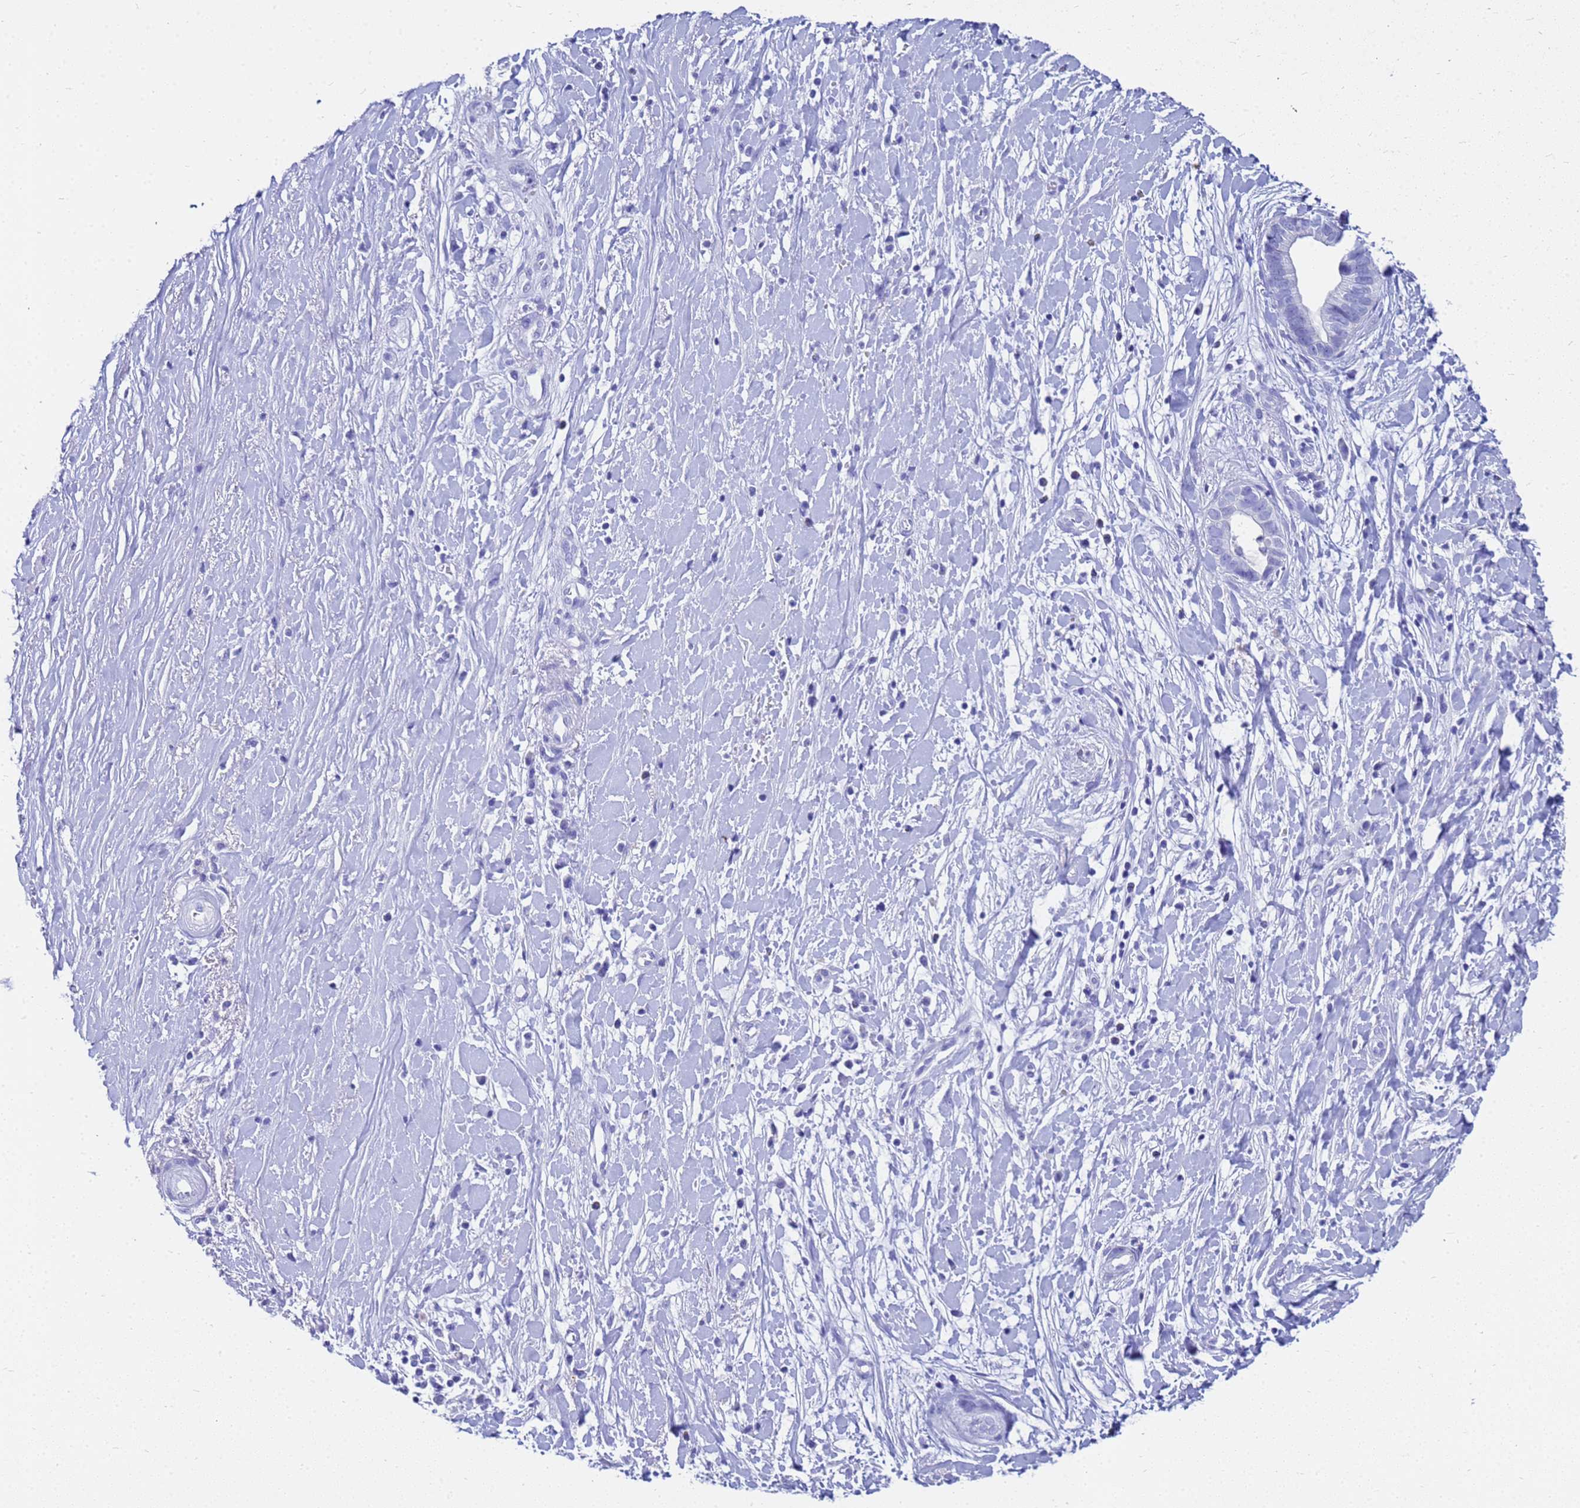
{"staining": {"intensity": "negative", "quantity": "none", "location": "none"}, "tissue": "liver cancer", "cell_type": "Tumor cells", "image_type": "cancer", "snomed": [{"axis": "morphology", "description": "Cholangiocarcinoma"}, {"axis": "topography", "description": "Liver"}], "caption": "The image exhibits no significant expression in tumor cells of cholangiocarcinoma (liver).", "gene": "CKB", "patient": {"sex": "female", "age": 79}}